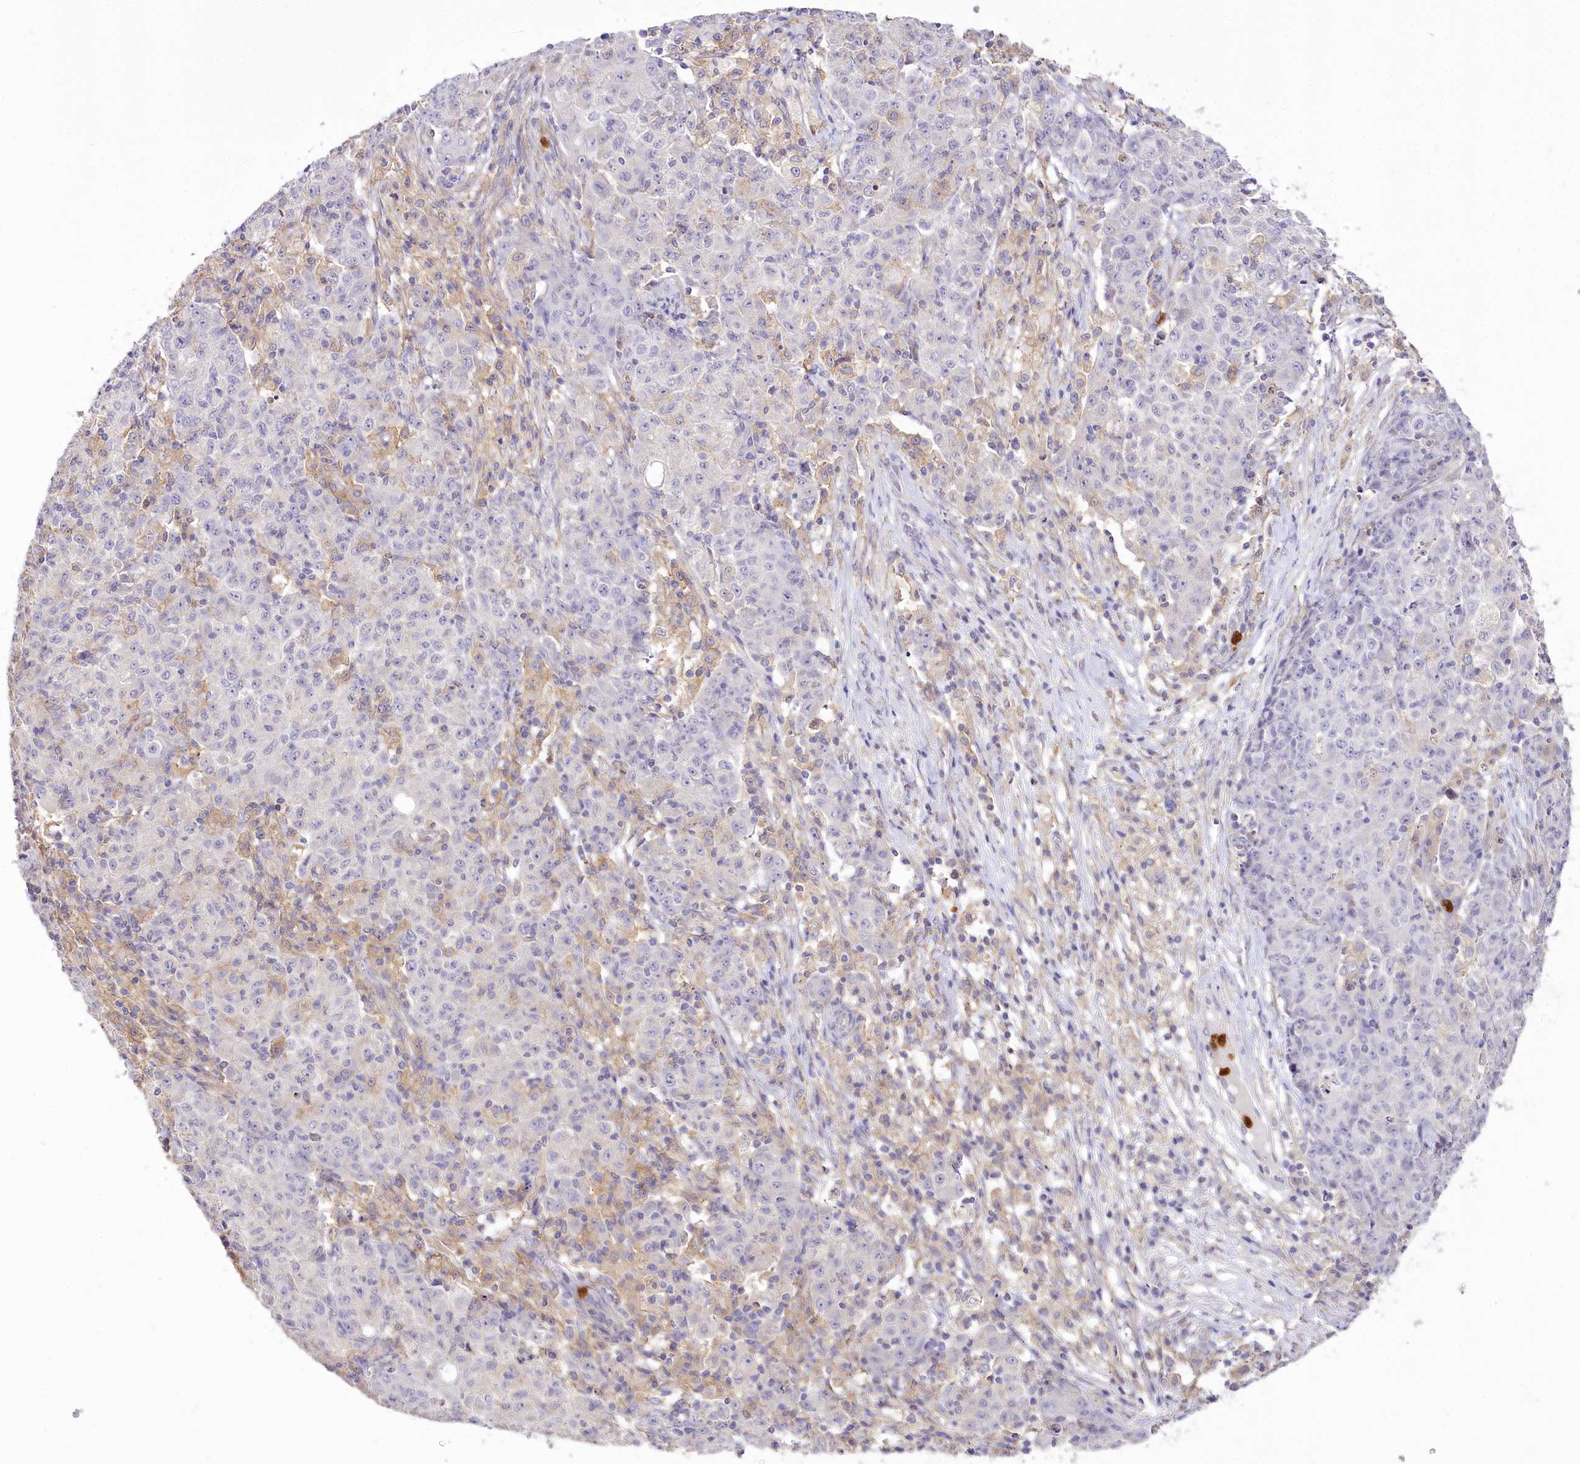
{"staining": {"intensity": "negative", "quantity": "none", "location": "none"}, "tissue": "ovarian cancer", "cell_type": "Tumor cells", "image_type": "cancer", "snomed": [{"axis": "morphology", "description": "Carcinoma, endometroid"}, {"axis": "topography", "description": "Ovary"}], "caption": "High magnification brightfield microscopy of endometroid carcinoma (ovarian) stained with DAB (brown) and counterstained with hematoxylin (blue): tumor cells show no significant expression.", "gene": "DPYD", "patient": {"sex": "female", "age": 42}}